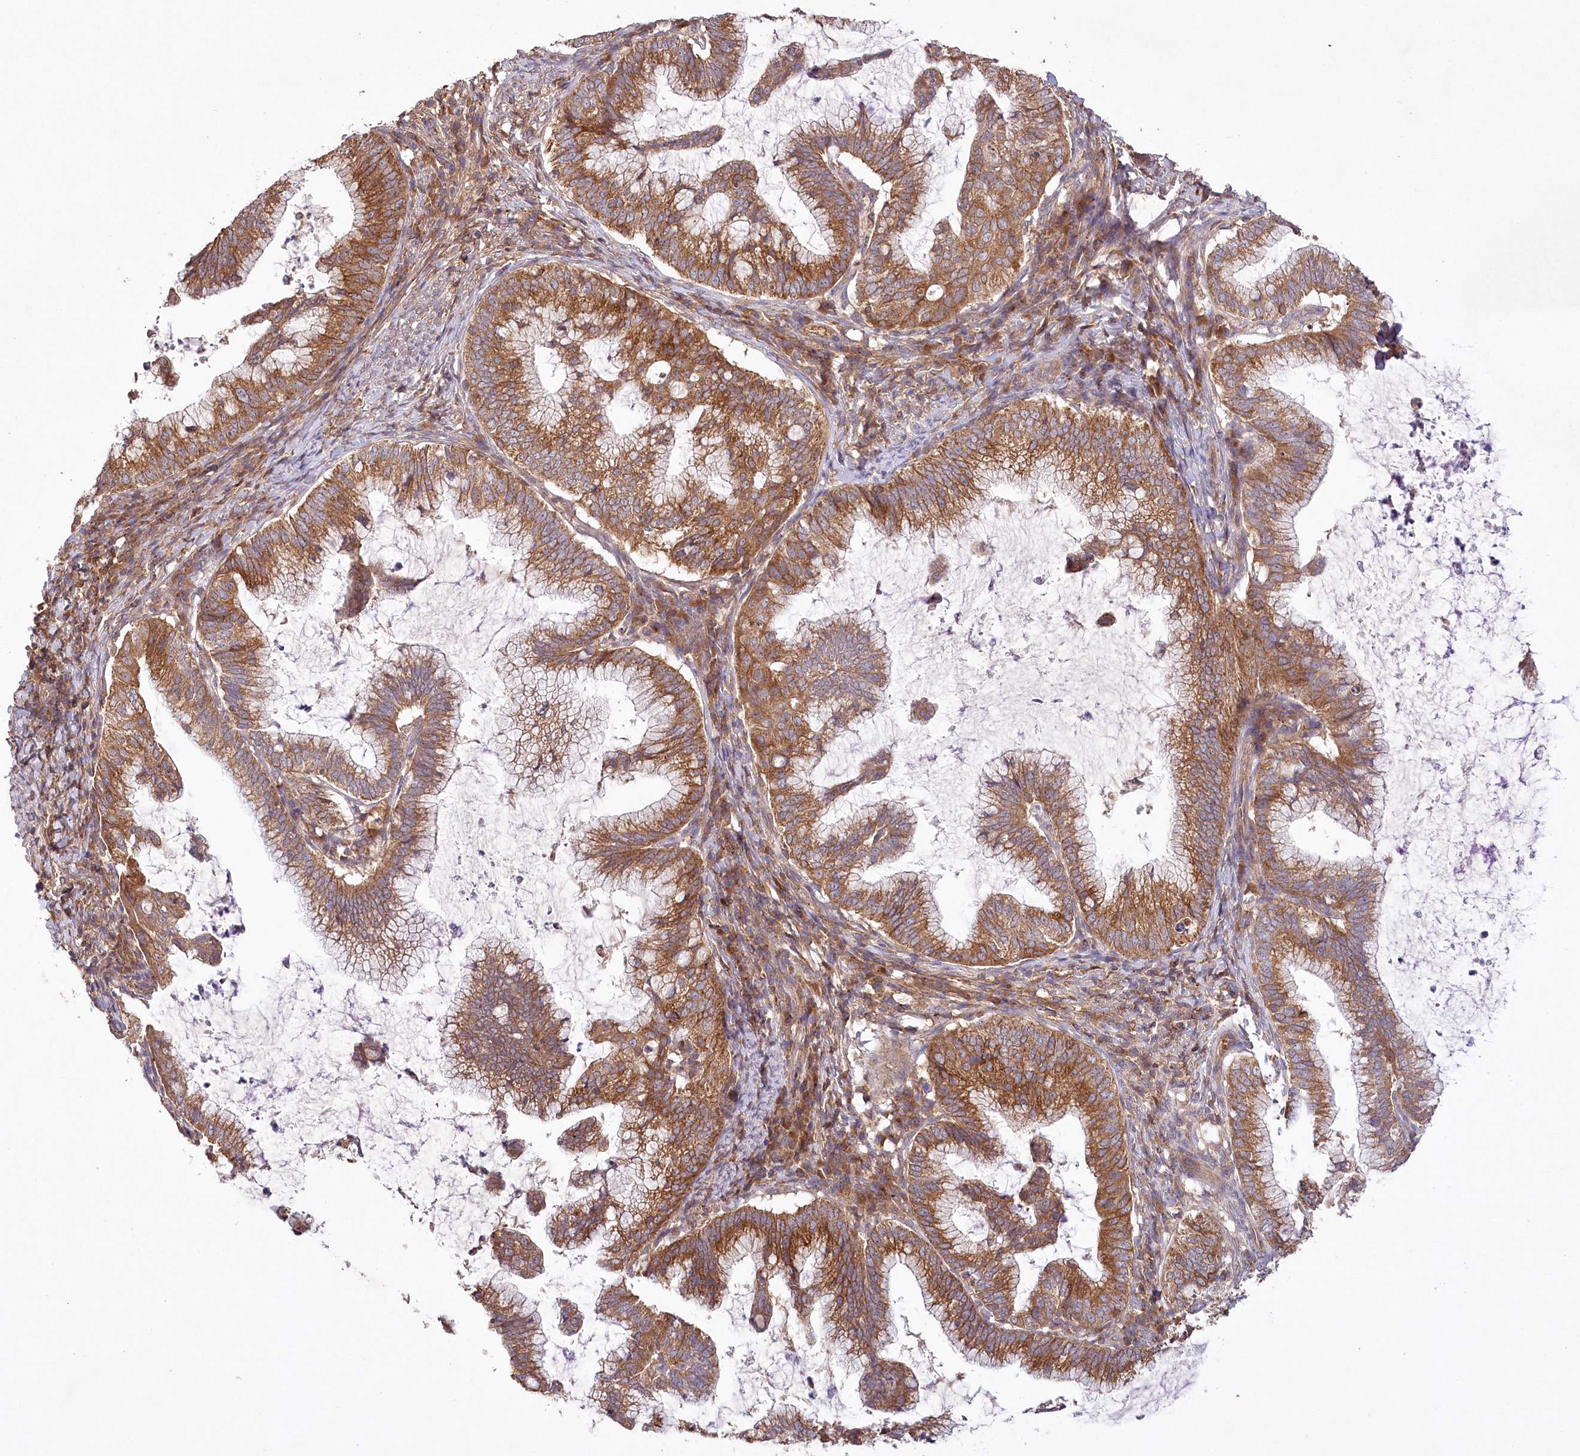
{"staining": {"intensity": "strong", "quantity": ">75%", "location": "cytoplasmic/membranous"}, "tissue": "cervical cancer", "cell_type": "Tumor cells", "image_type": "cancer", "snomed": [{"axis": "morphology", "description": "Adenocarcinoma, NOS"}, {"axis": "topography", "description": "Cervix"}], "caption": "DAB (3,3'-diaminobenzidine) immunohistochemical staining of human cervical cancer (adenocarcinoma) shows strong cytoplasmic/membranous protein staining in approximately >75% of tumor cells.", "gene": "LSS", "patient": {"sex": "female", "age": 36}}